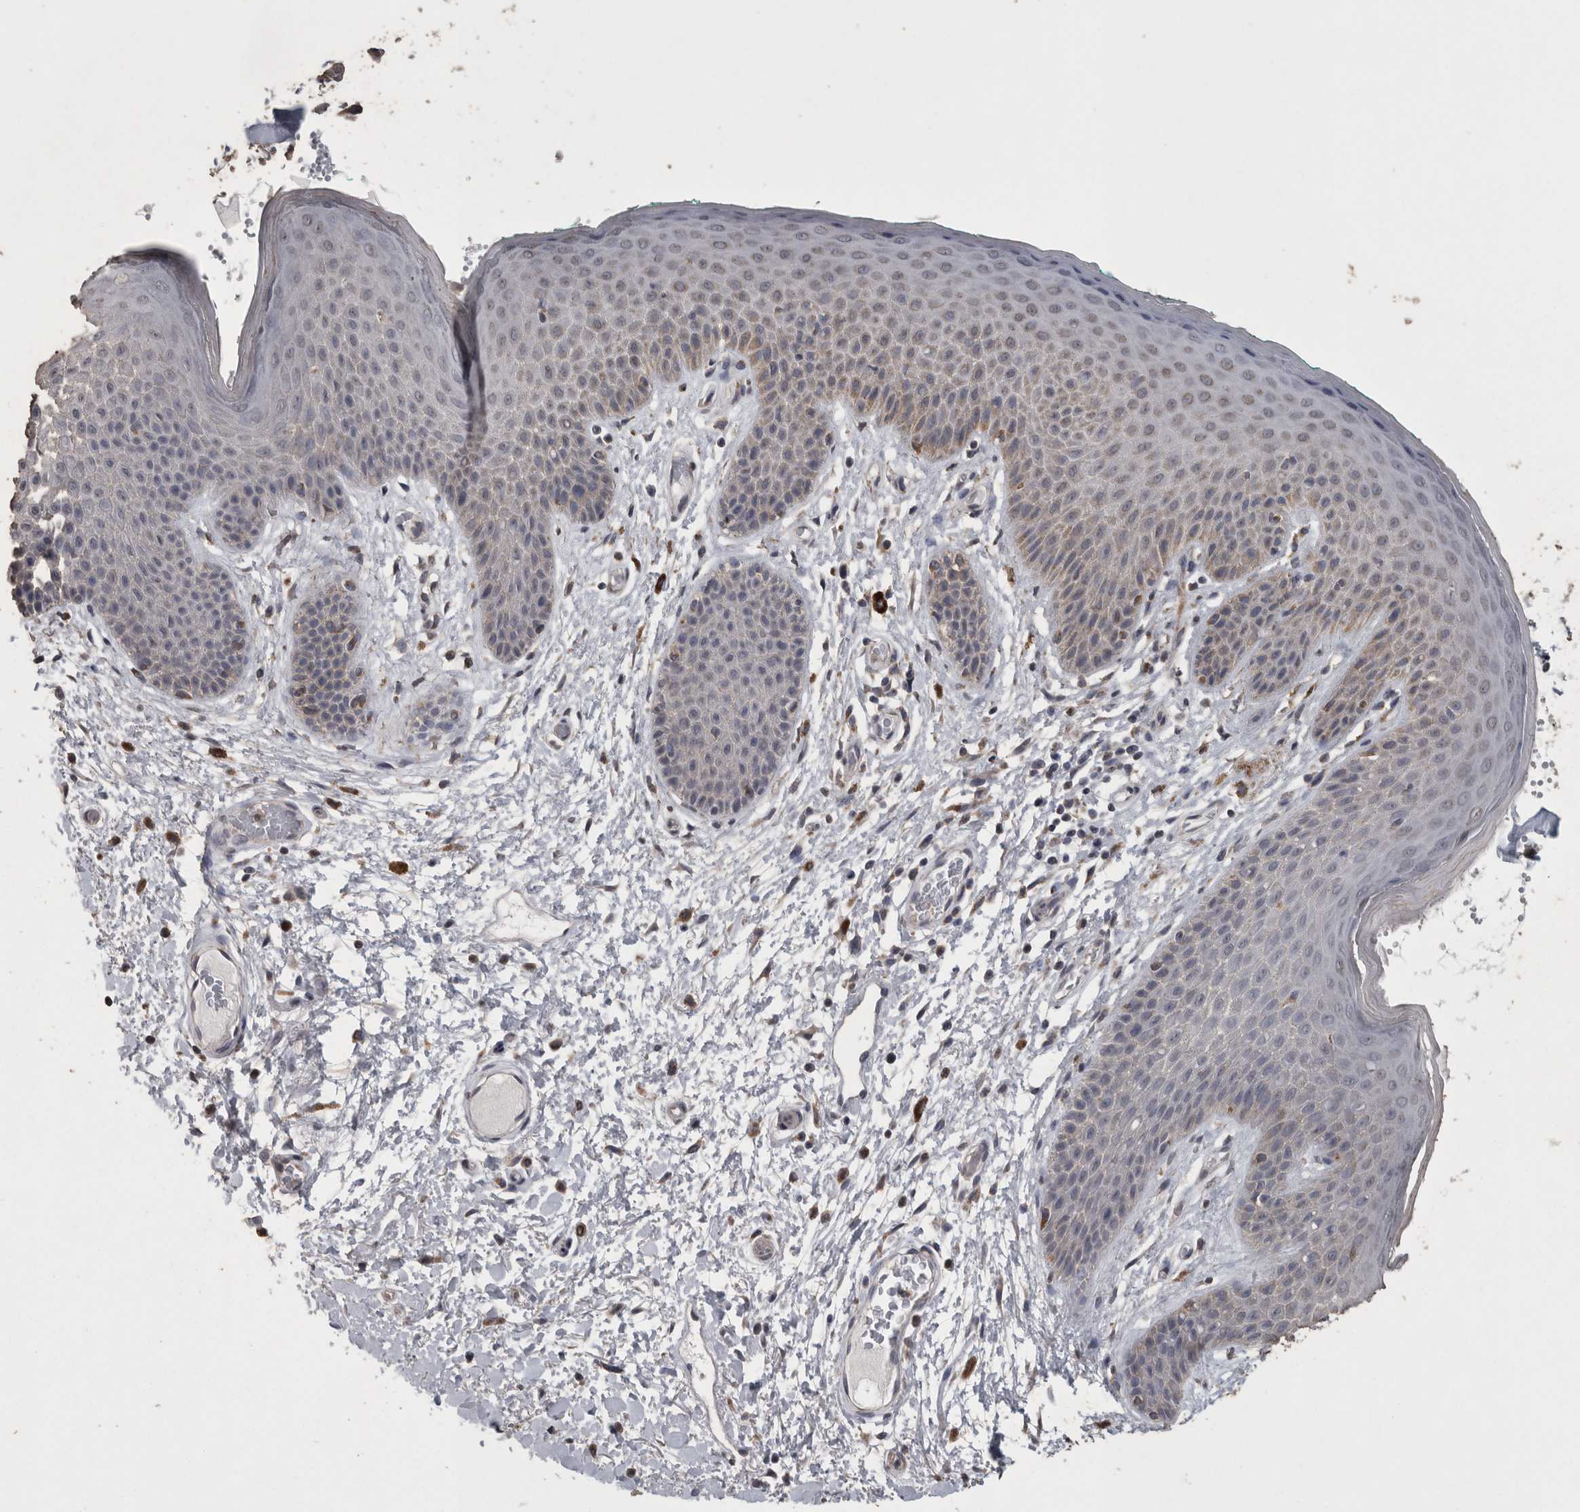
{"staining": {"intensity": "weak", "quantity": "<25%", "location": "cytoplasmic/membranous"}, "tissue": "skin", "cell_type": "Epidermal cells", "image_type": "normal", "snomed": [{"axis": "morphology", "description": "Normal tissue, NOS"}, {"axis": "topography", "description": "Anal"}], "caption": "High power microscopy photomicrograph of an IHC micrograph of benign skin, revealing no significant staining in epidermal cells. (IHC, brightfield microscopy, high magnification).", "gene": "ACADM", "patient": {"sex": "male", "age": 74}}